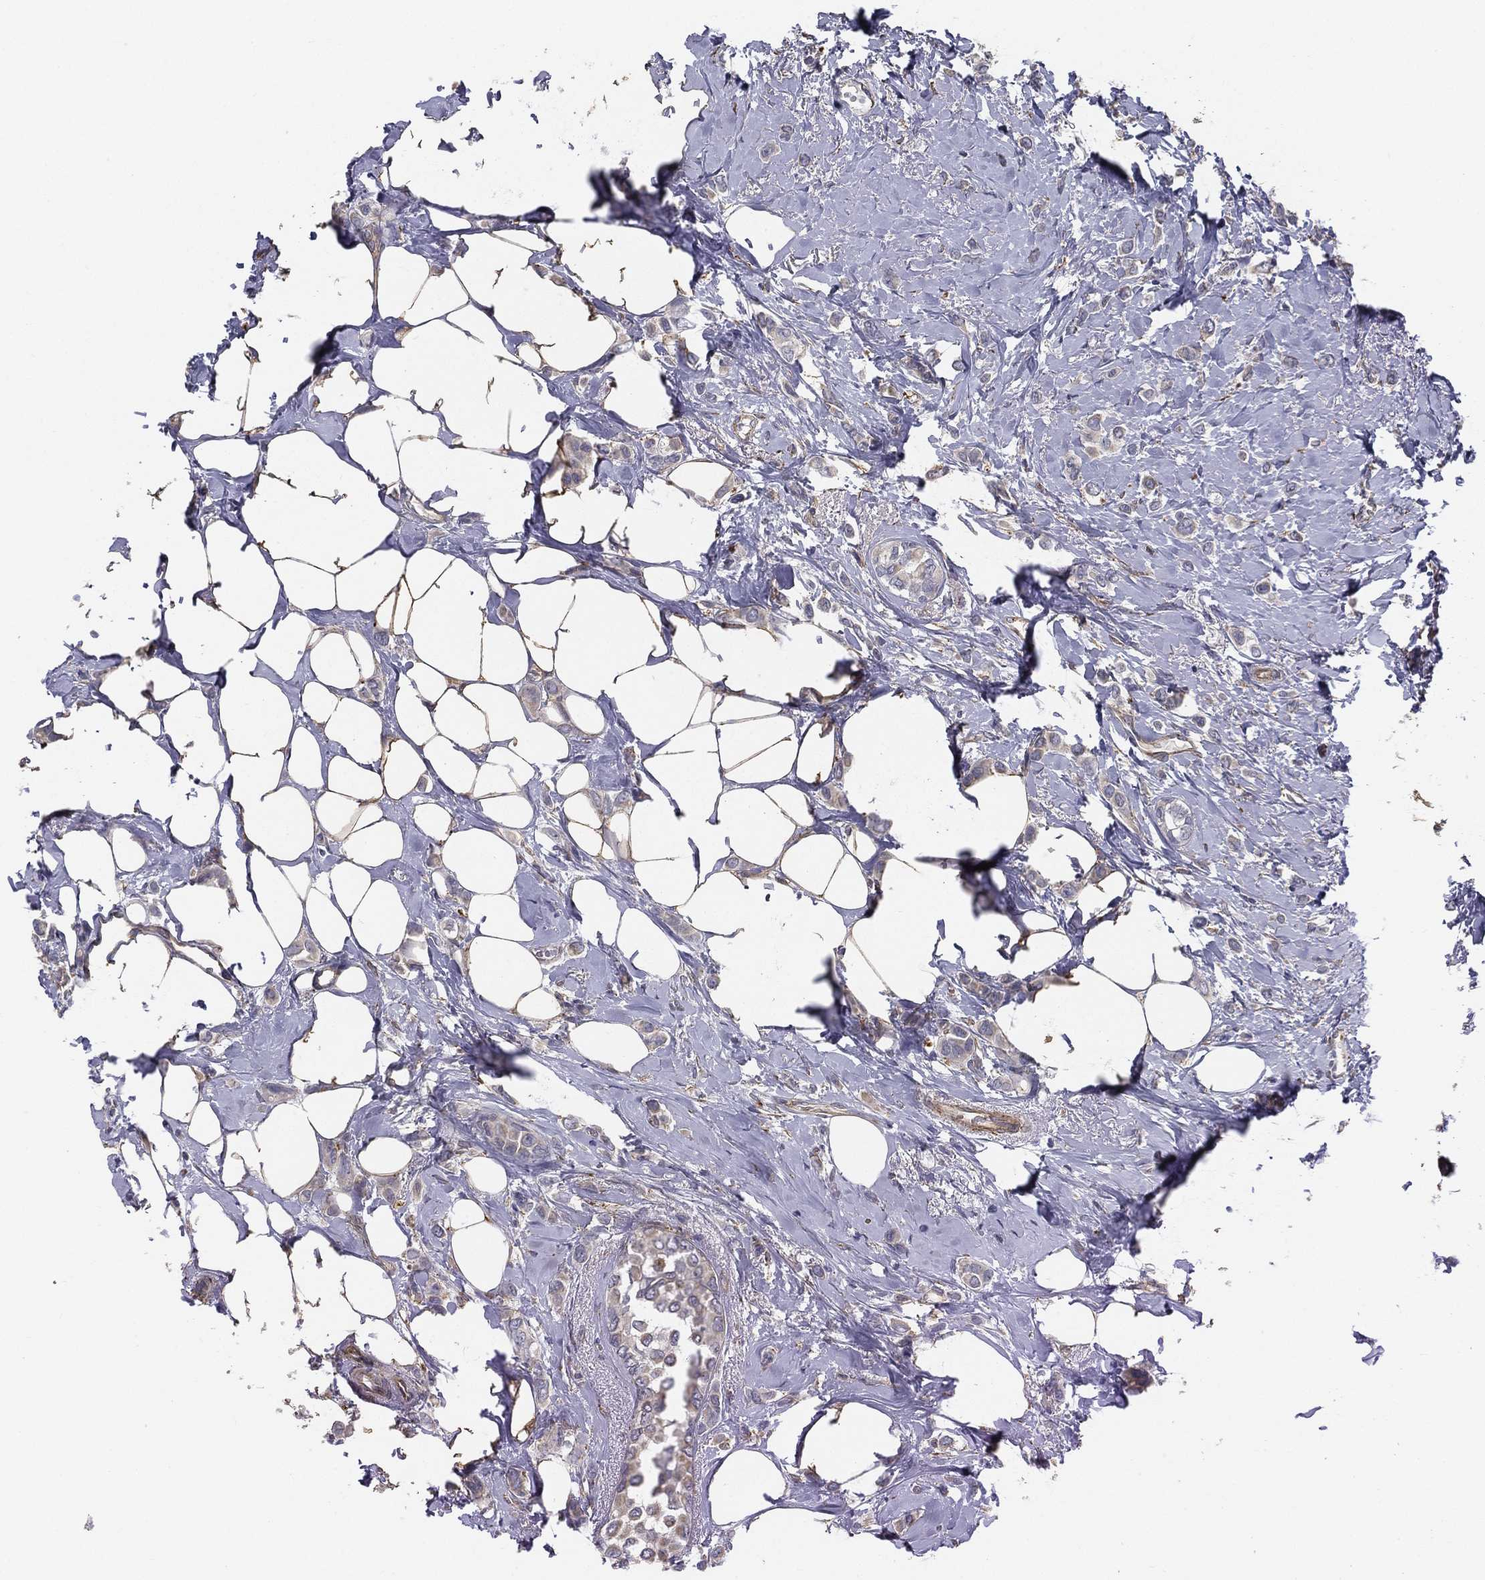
{"staining": {"intensity": "weak", "quantity": "<25%", "location": "cytoplasmic/membranous"}, "tissue": "breast cancer", "cell_type": "Tumor cells", "image_type": "cancer", "snomed": [{"axis": "morphology", "description": "Lobular carcinoma"}, {"axis": "topography", "description": "Breast"}], "caption": "This is an immunohistochemistry histopathology image of human breast cancer (lobular carcinoma). There is no positivity in tumor cells.", "gene": "LRRC56", "patient": {"sex": "female", "age": 66}}